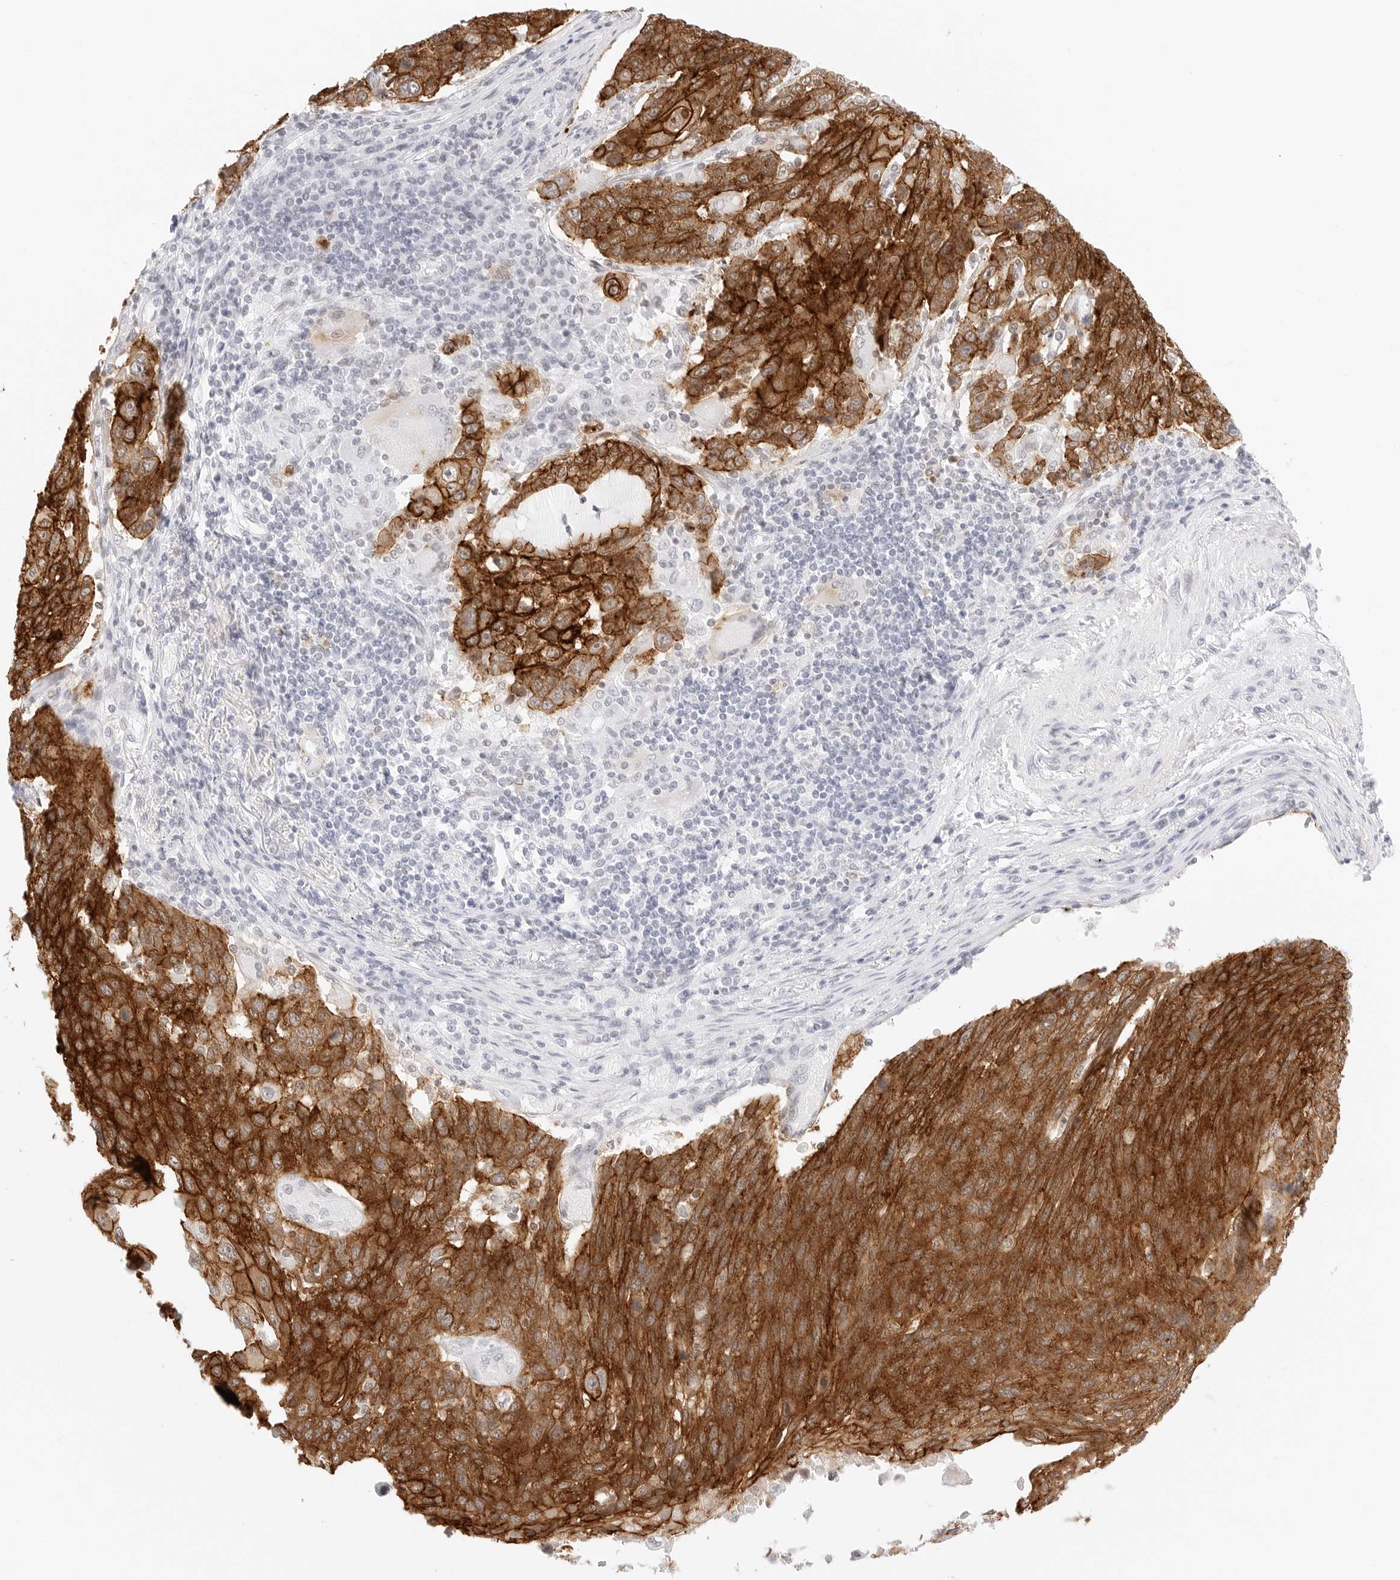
{"staining": {"intensity": "strong", "quantity": ">75%", "location": "cytoplasmic/membranous"}, "tissue": "lung cancer", "cell_type": "Tumor cells", "image_type": "cancer", "snomed": [{"axis": "morphology", "description": "Squamous cell carcinoma, NOS"}, {"axis": "topography", "description": "Lung"}], "caption": "Protein expression analysis of human lung squamous cell carcinoma reveals strong cytoplasmic/membranous staining in about >75% of tumor cells.", "gene": "CDH1", "patient": {"sex": "male", "age": 66}}